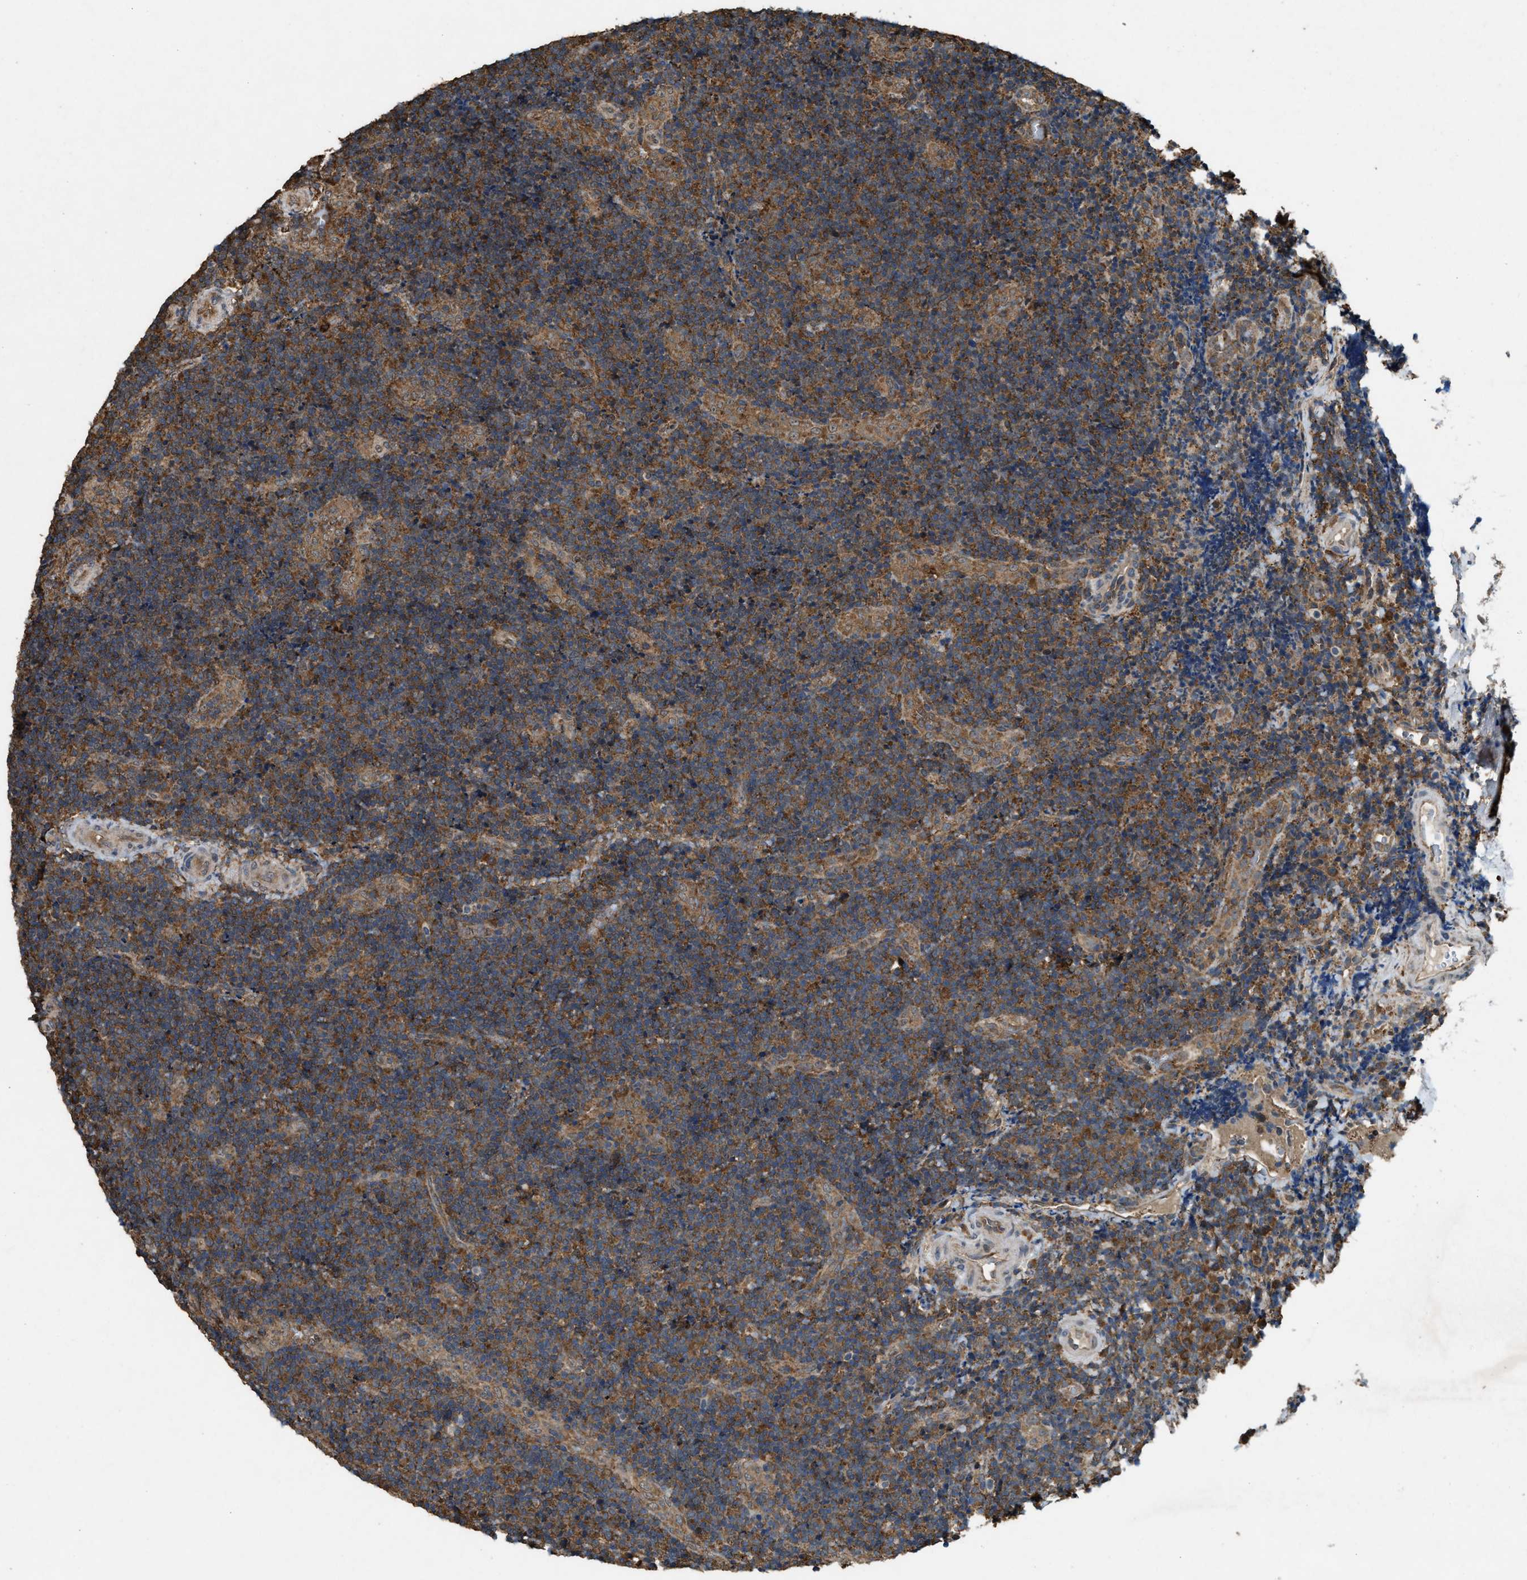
{"staining": {"intensity": "moderate", "quantity": ">75%", "location": "cytoplasmic/membranous"}, "tissue": "lymphoma", "cell_type": "Tumor cells", "image_type": "cancer", "snomed": [{"axis": "morphology", "description": "Malignant lymphoma, non-Hodgkin's type, High grade"}, {"axis": "topography", "description": "Tonsil"}], "caption": "Immunohistochemistry (IHC) micrograph of neoplastic tissue: lymphoma stained using immunohistochemistry displays medium levels of moderate protein expression localized specifically in the cytoplasmic/membranous of tumor cells, appearing as a cytoplasmic/membranous brown color.", "gene": "ARHGEF5", "patient": {"sex": "female", "age": 36}}